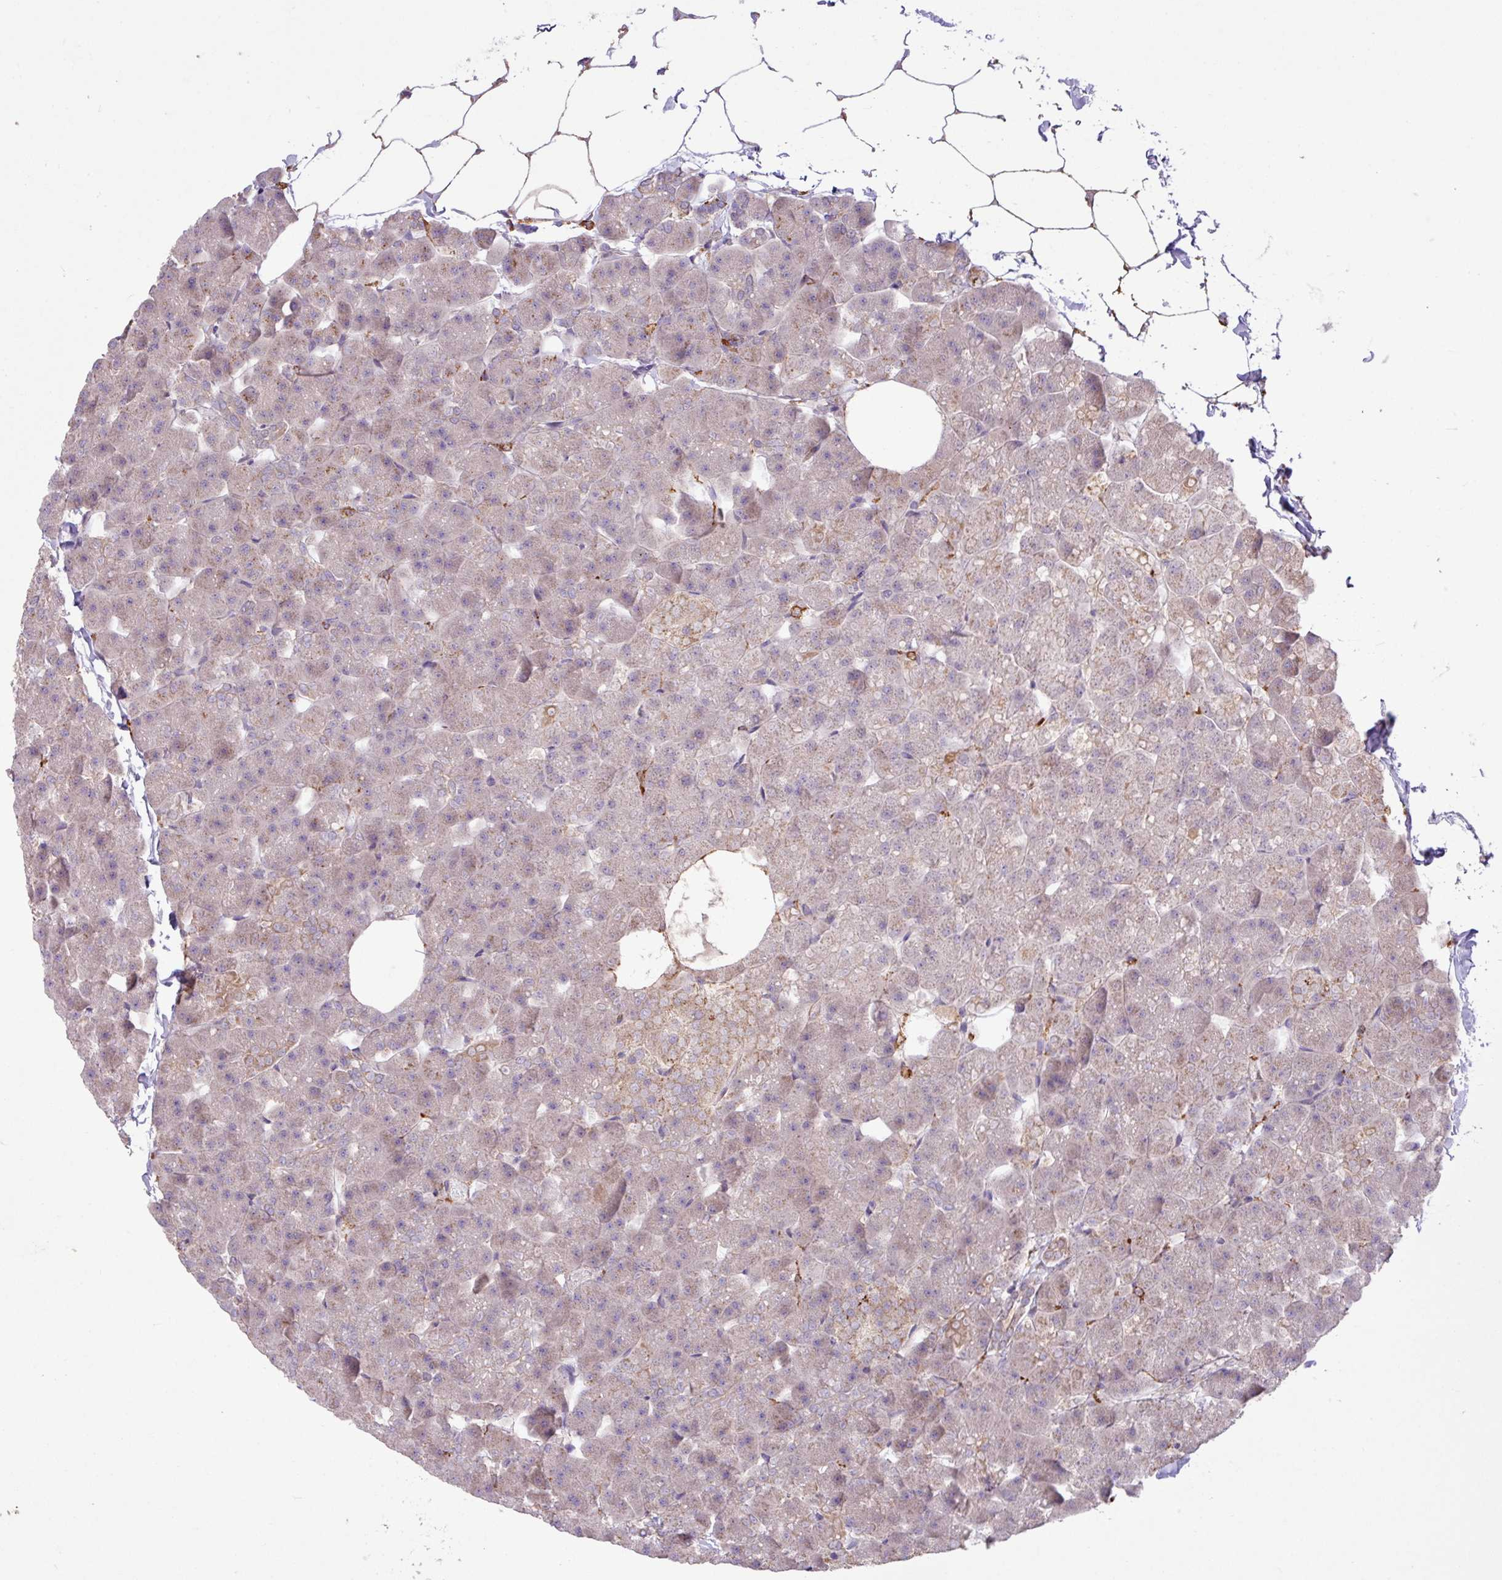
{"staining": {"intensity": "weak", "quantity": "<25%", "location": "cytoplasmic/membranous"}, "tissue": "pancreas", "cell_type": "Exocrine glandular cells", "image_type": "normal", "snomed": [{"axis": "morphology", "description": "Normal tissue, NOS"}, {"axis": "topography", "description": "Pancreas"}], "caption": "Exocrine glandular cells show no significant protein expression in benign pancreas. (Stains: DAB IHC with hematoxylin counter stain, Microscopy: brightfield microscopy at high magnification).", "gene": "ARHGEF25", "patient": {"sex": "male", "age": 35}}